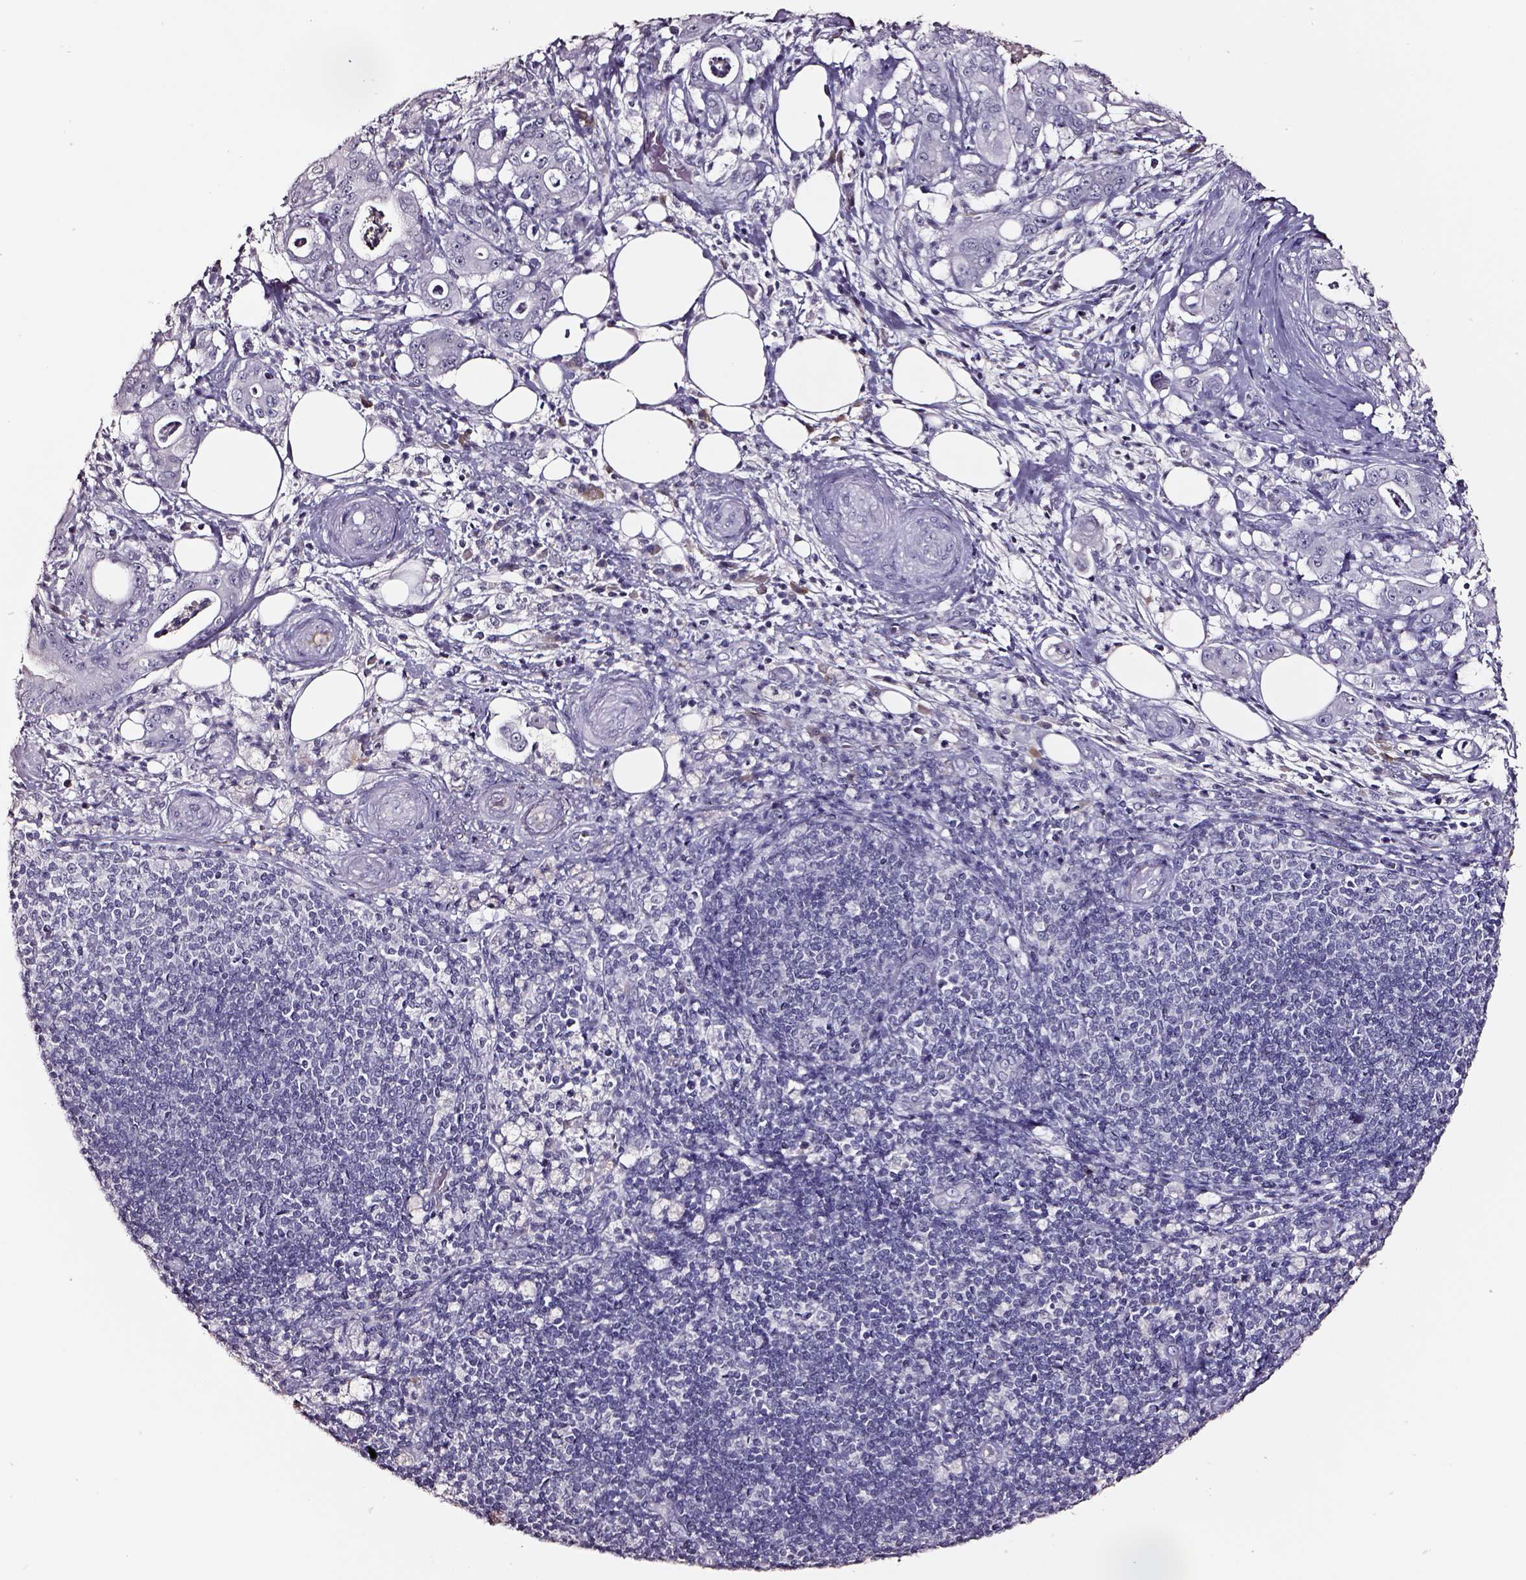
{"staining": {"intensity": "negative", "quantity": "none", "location": "none"}, "tissue": "pancreatic cancer", "cell_type": "Tumor cells", "image_type": "cancer", "snomed": [{"axis": "morphology", "description": "Adenocarcinoma, NOS"}, {"axis": "topography", "description": "Pancreas"}], "caption": "An immunohistochemistry (IHC) histopathology image of pancreatic cancer is shown. There is no staining in tumor cells of pancreatic cancer. Nuclei are stained in blue.", "gene": "SMIM17", "patient": {"sex": "male", "age": 71}}